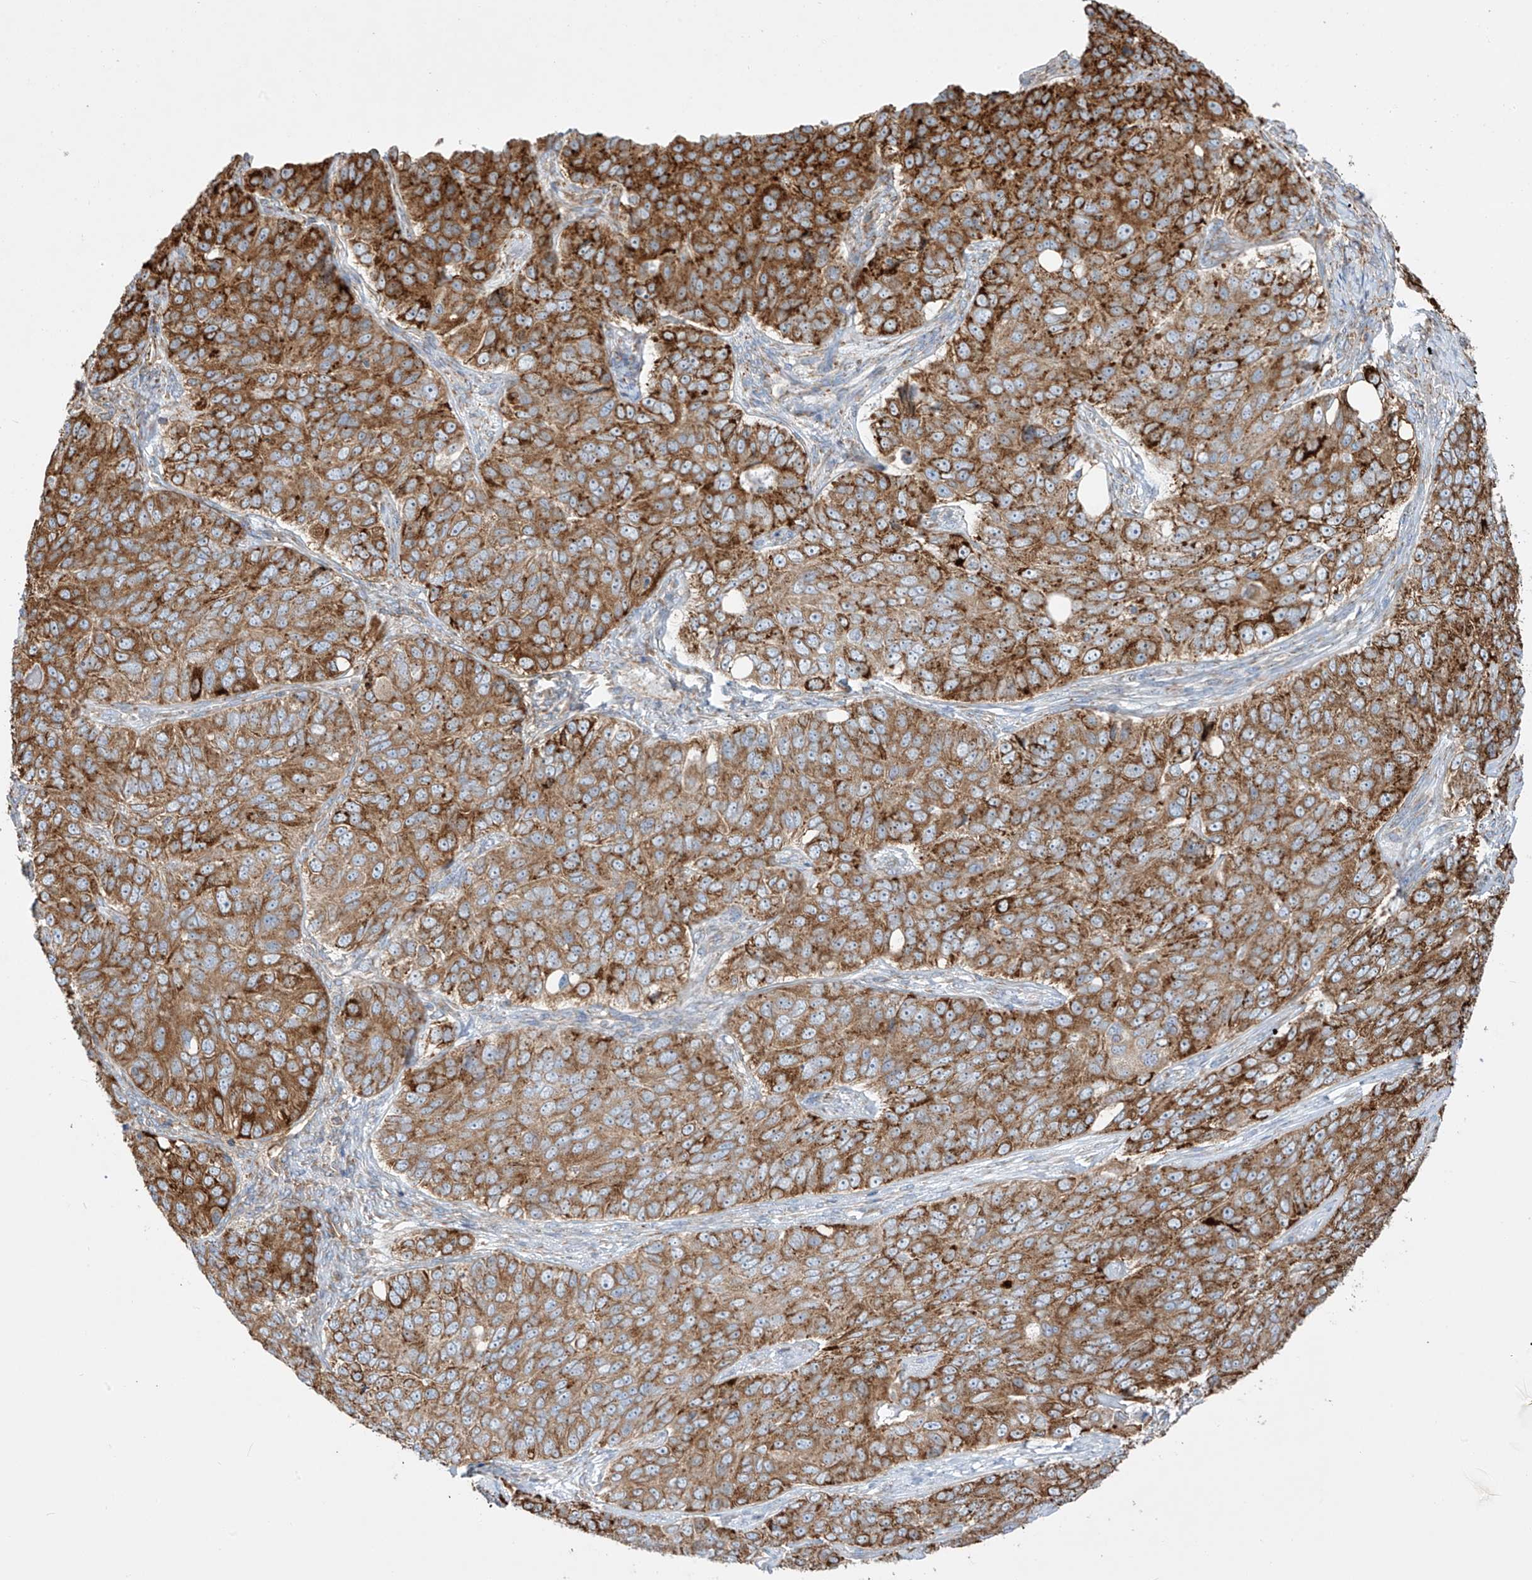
{"staining": {"intensity": "strong", "quantity": ">75%", "location": "cytoplasmic/membranous"}, "tissue": "ovarian cancer", "cell_type": "Tumor cells", "image_type": "cancer", "snomed": [{"axis": "morphology", "description": "Carcinoma, endometroid"}, {"axis": "topography", "description": "Ovary"}], "caption": "A brown stain labels strong cytoplasmic/membranous staining of a protein in human ovarian cancer tumor cells. (IHC, brightfield microscopy, high magnification).", "gene": "MX1", "patient": {"sex": "female", "age": 51}}